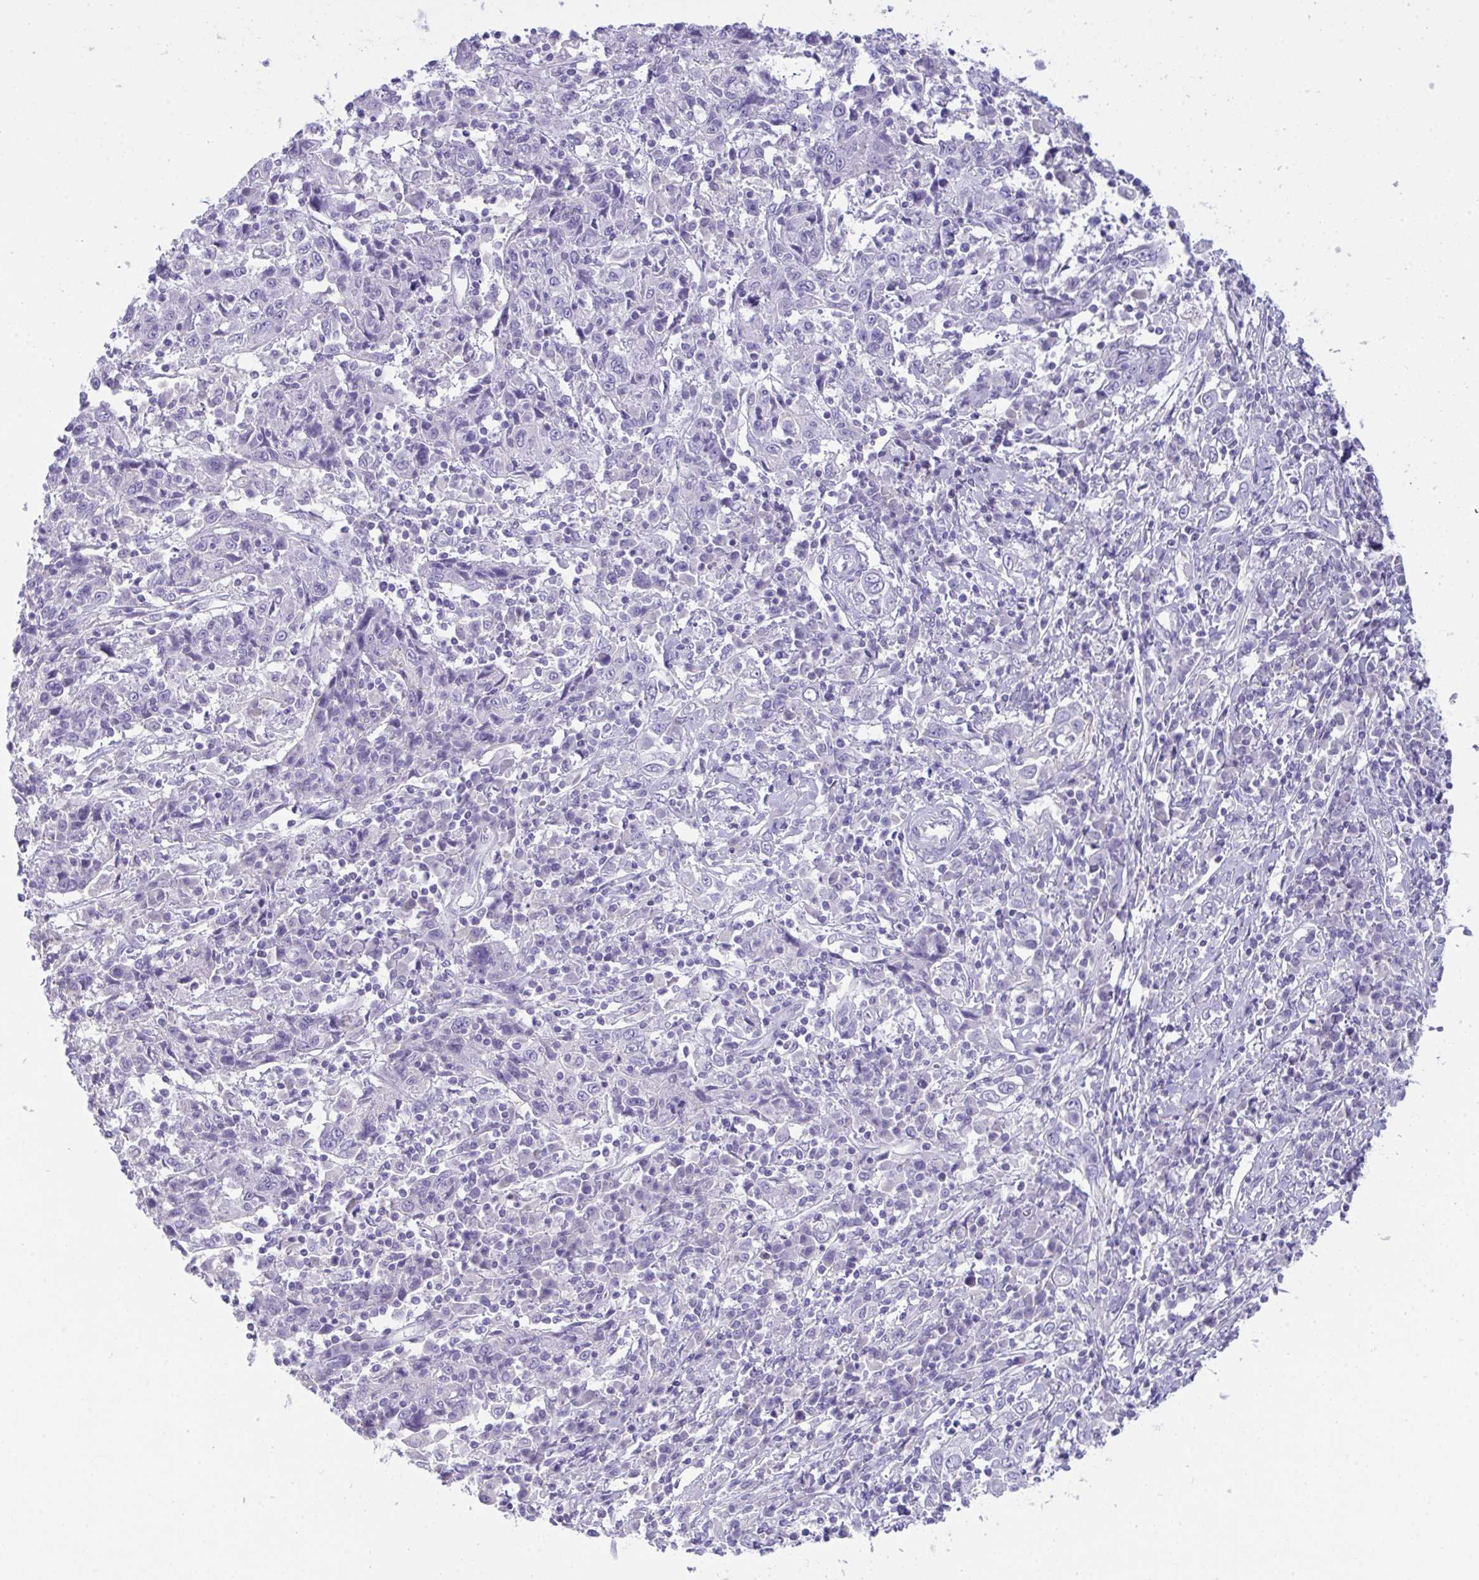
{"staining": {"intensity": "negative", "quantity": "none", "location": "none"}, "tissue": "cervical cancer", "cell_type": "Tumor cells", "image_type": "cancer", "snomed": [{"axis": "morphology", "description": "Squamous cell carcinoma, NOS"}, {"axis": "topography", "description": "Cervix"}], "caption": "The photomicrograph demonstrates no significant staining in tumor cells of cervical cancer.", "gene": "GLB1L2", "patient": {"sex": "female", "age": 46}}